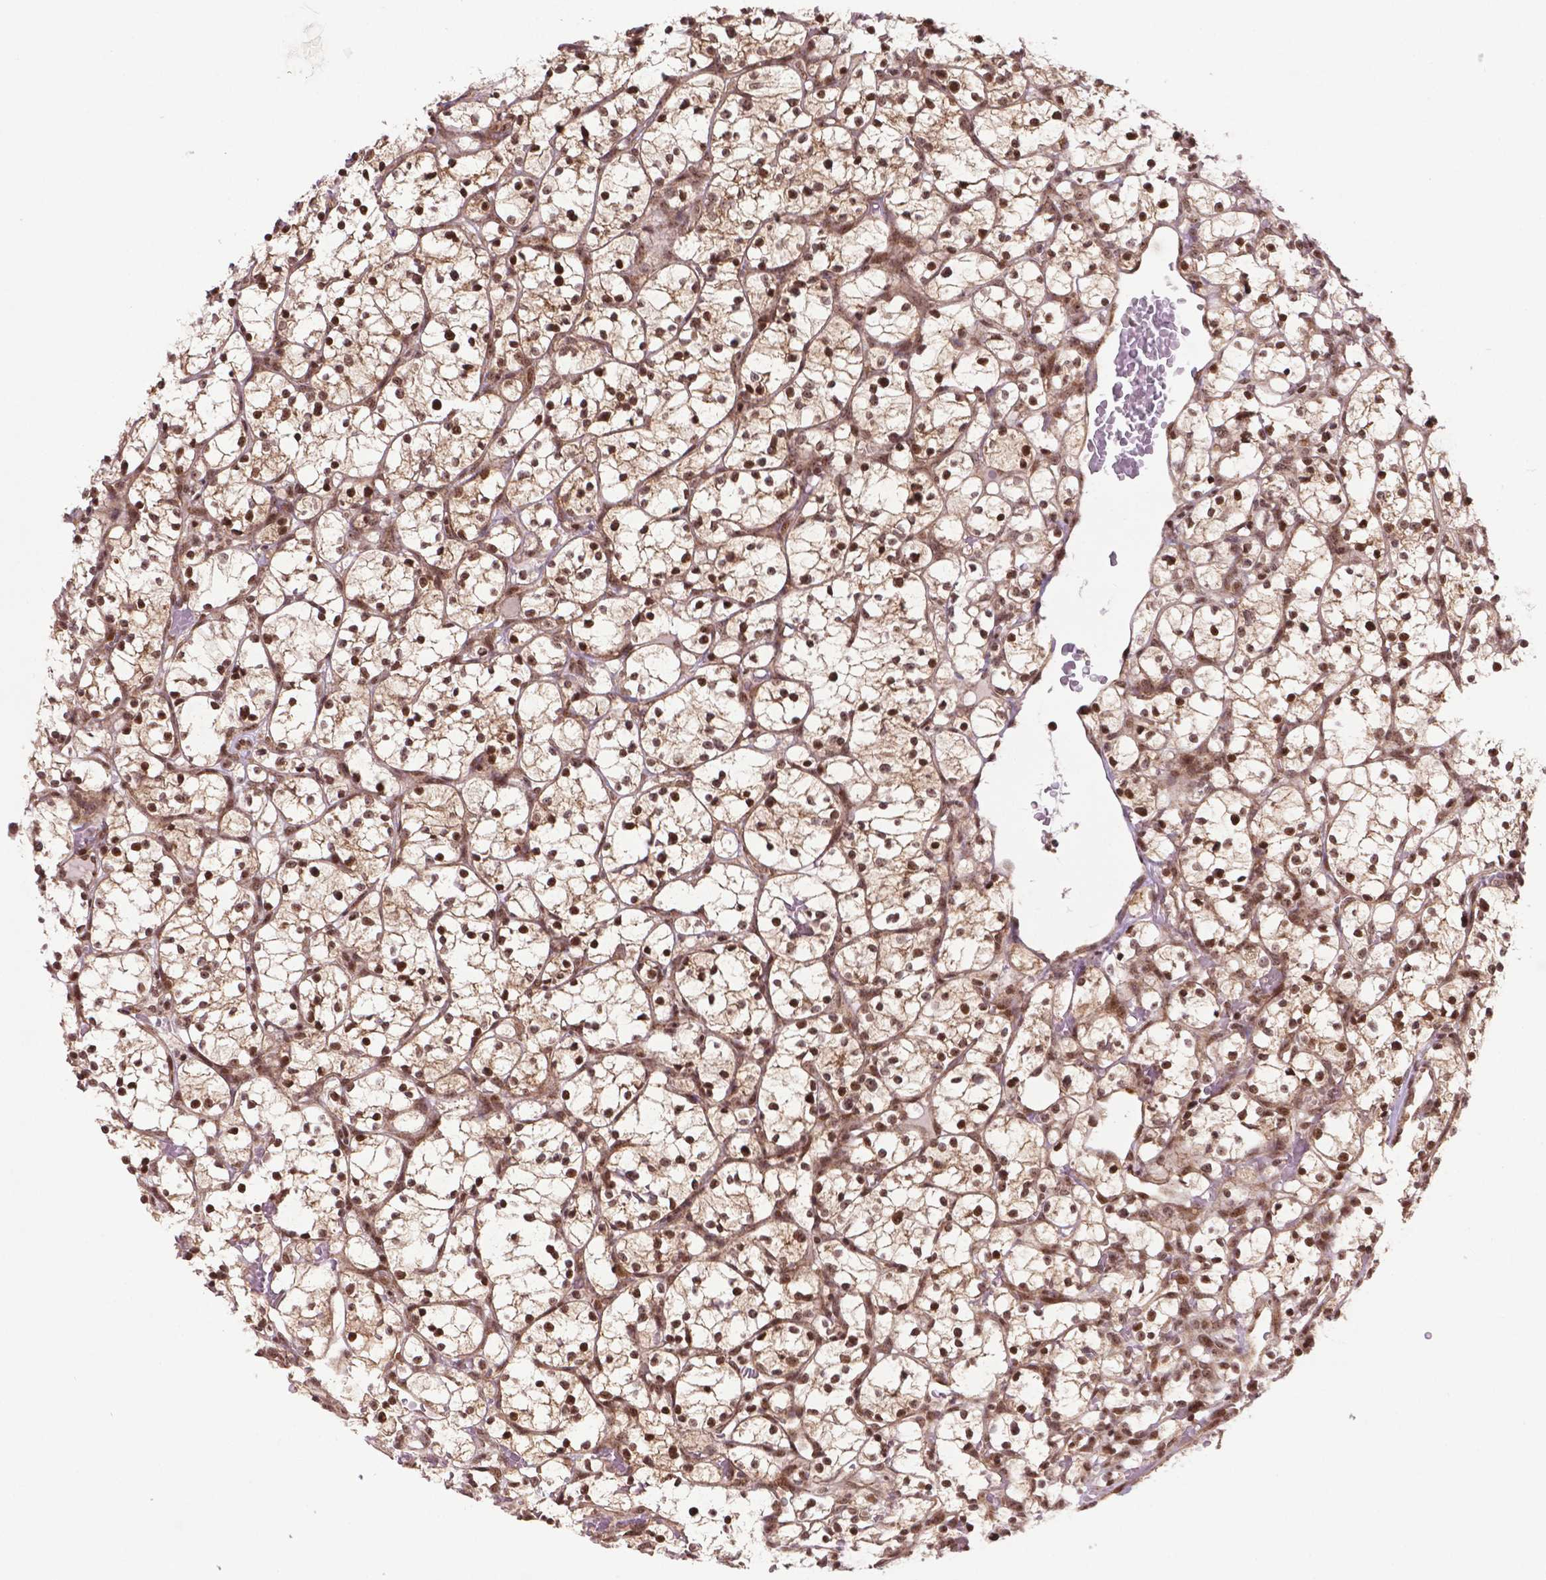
{"staining": {"intensity": "moderate", "quantity": ">75%", "location": "cytoplasmic/membranous,nuclear"}, "tissue": "renal cancer", "cell_type": "Tumor cells", "image_type": "cancer", "snomed": [{"axis": "morphology", "description": "Adenocarcinoma, NOS"}, {"axis": "topography", "description": "Kidney"}], "caption": "The photomicrograph exhibits immunohistochemical staining of adenocarcinoma (renal). There is moderate cytoplasmic/membranous and nuclear staining is present in about >75% of tumor cells.", "gene": "CSNK2A1", "patient": {"sex": "female", "age": 64}}